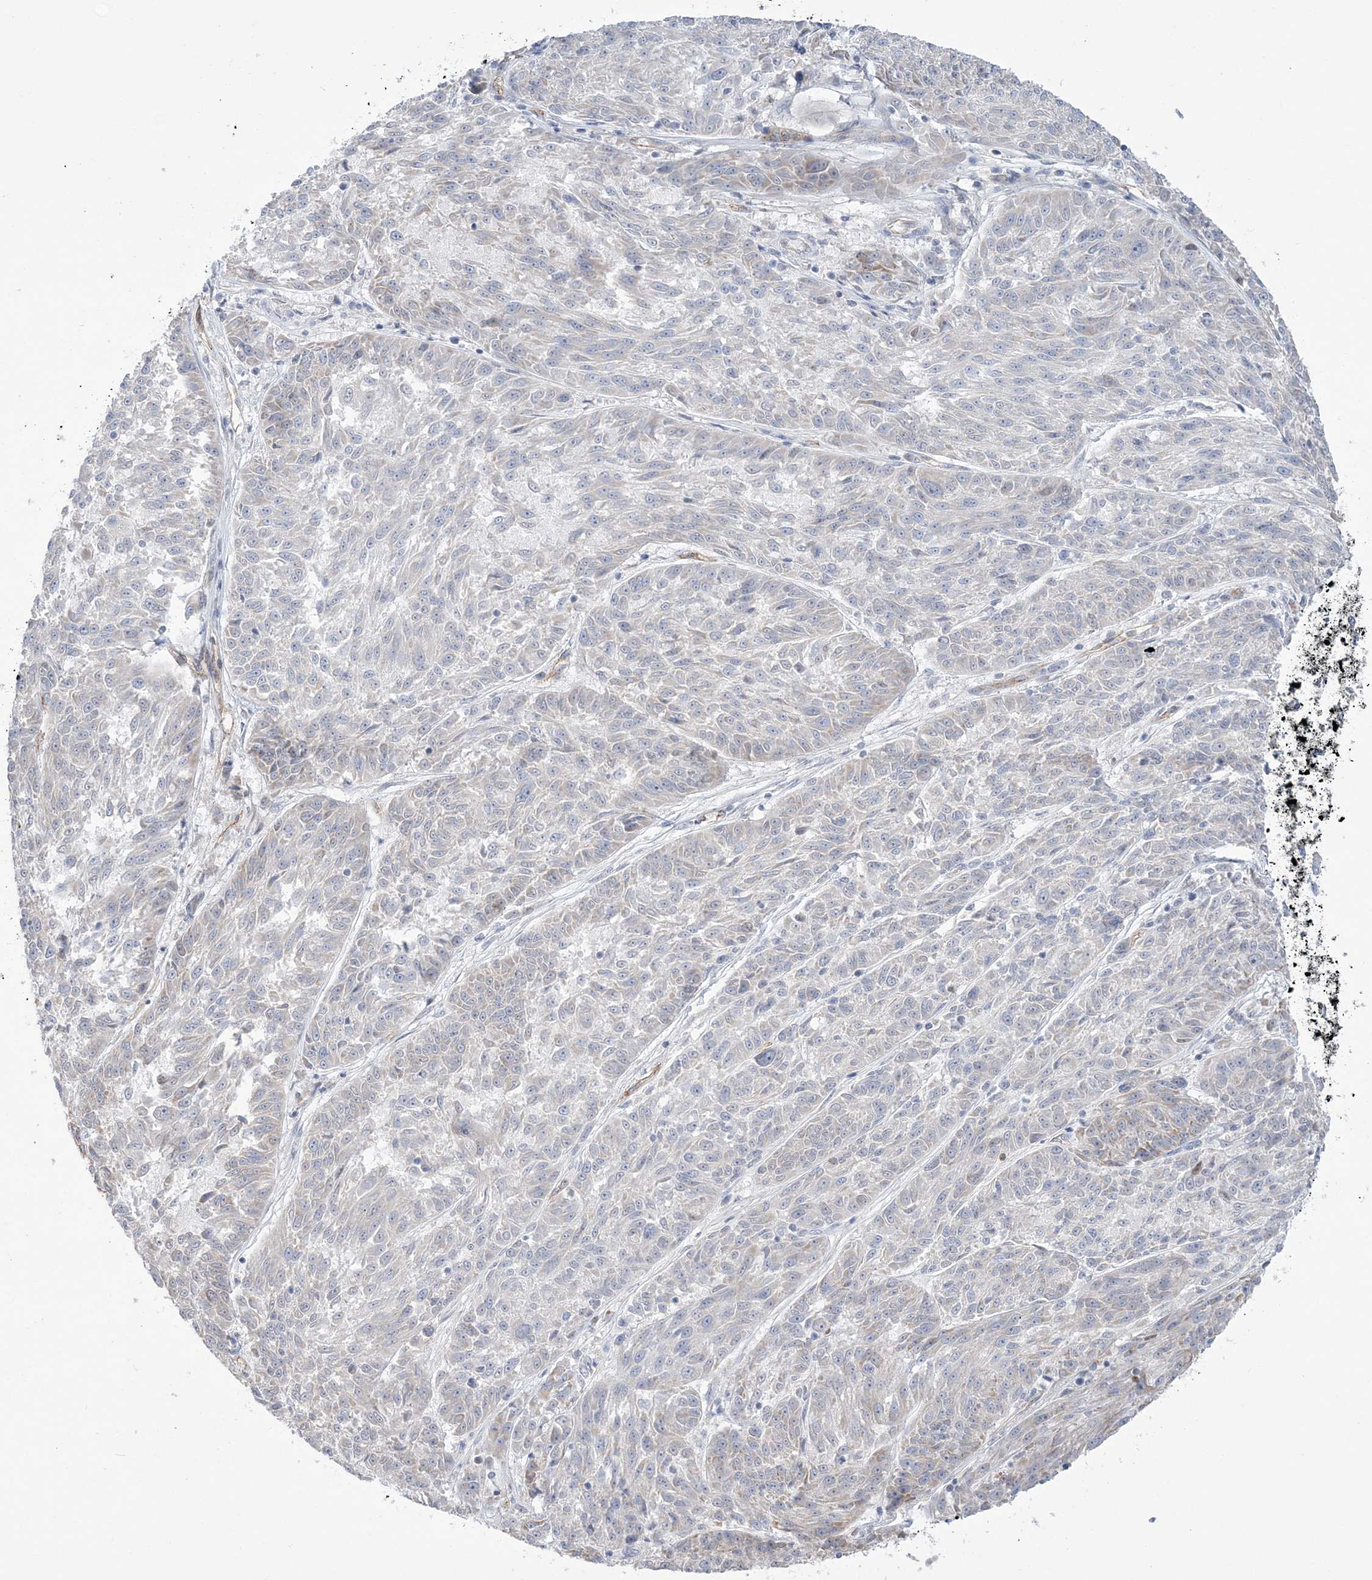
{"staining": {"intensity": "negative", "quantity": "none", "location": "none"}, "tissue": "melanoma", "cell_type": "Tumor cells", "image_type": "cancer", "snomed": [{"axis": "morphology", "description": "Malignant melanoma, NOS"}, {"axis": "topography", "description": "Skin"}], "caption": "The immunohistochemistry histopathology image has no significant staining in tumor cells of melanoma tissue.", "gene": "FARSB", "patient": {"sex": "male", "age": 53}}